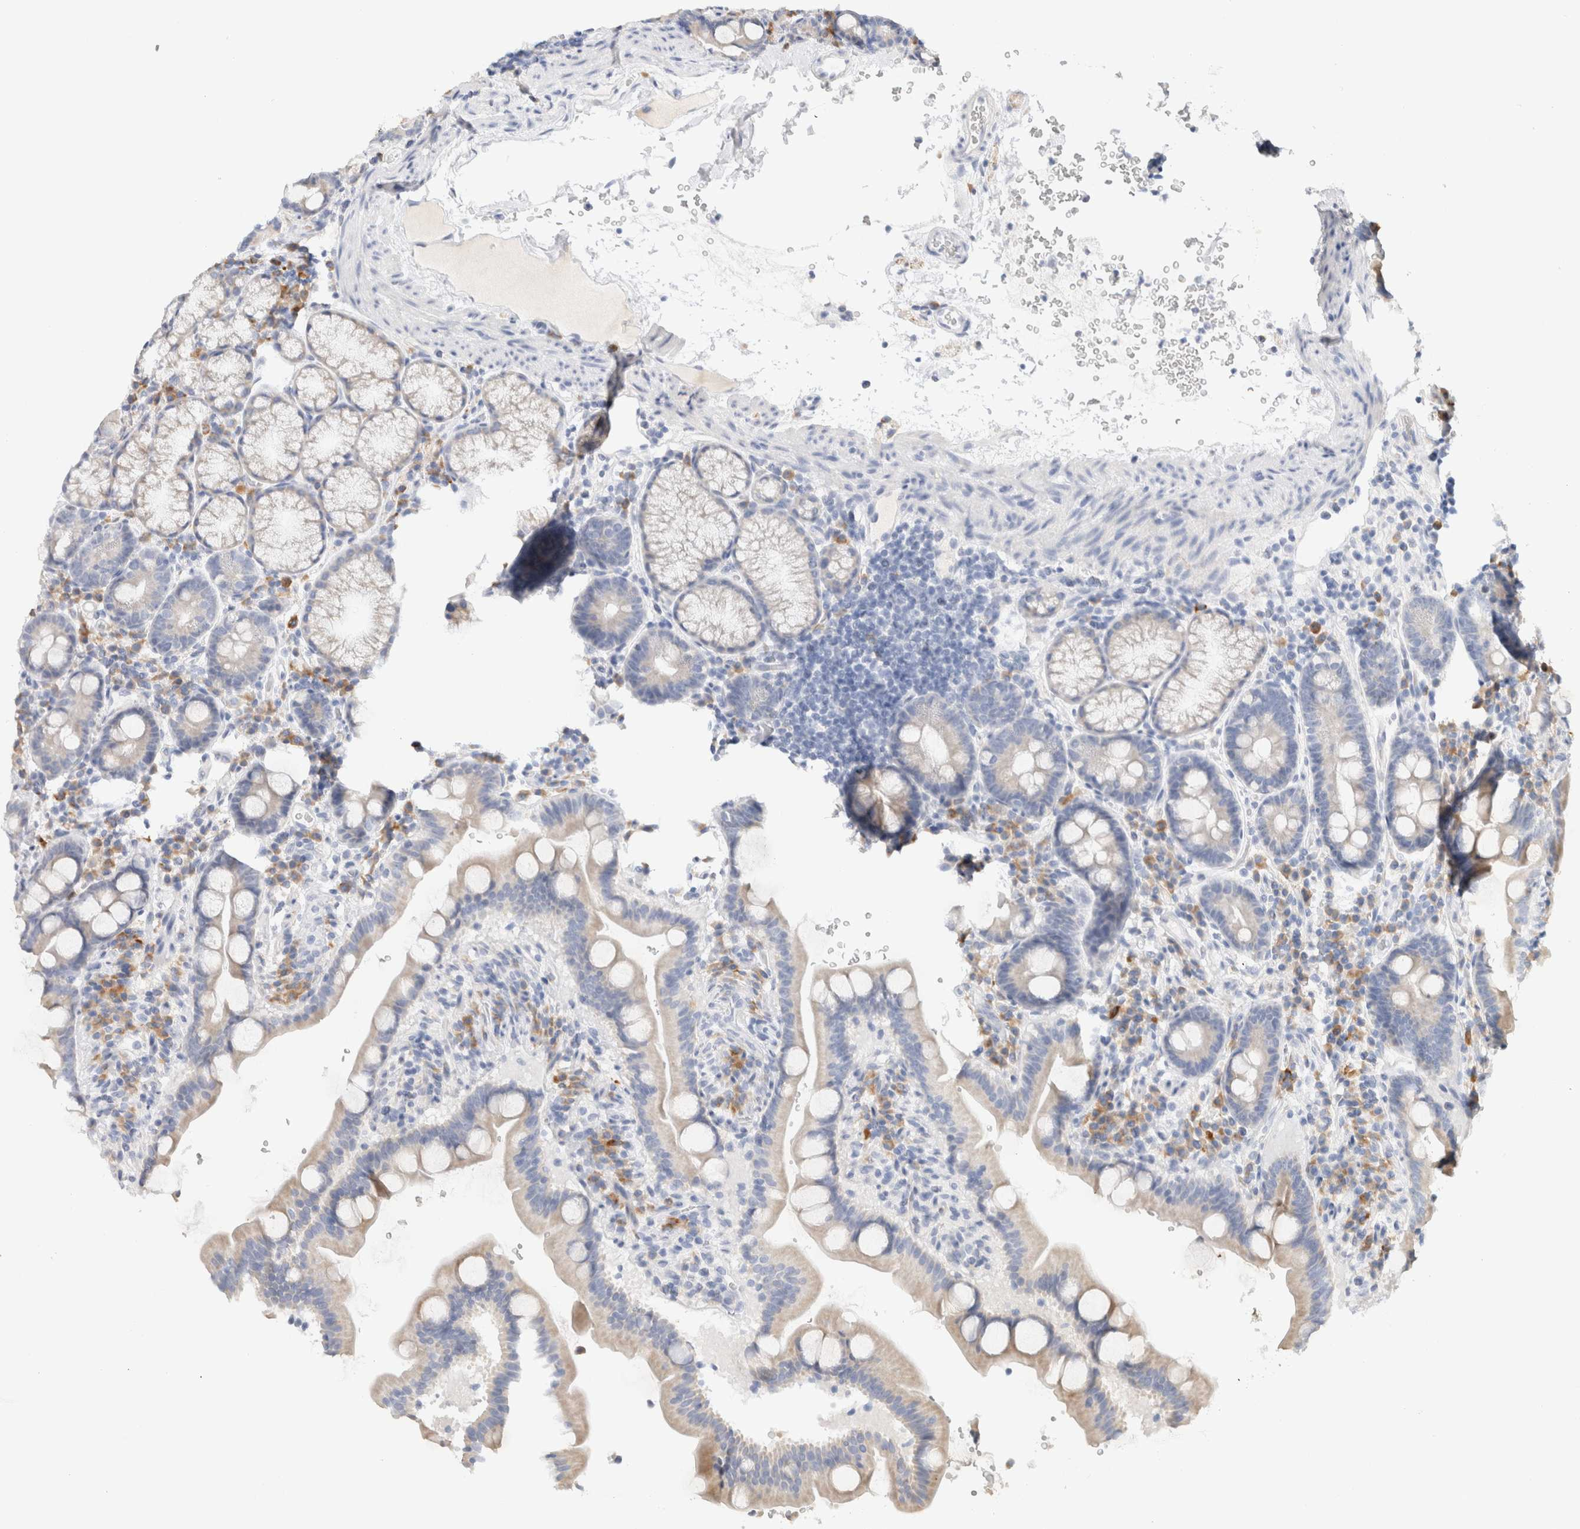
{"staining": {"intensity": "negative", "quantity": "none", "location": "none"}, "tissue": "duodenum", "cell_type": "Glandular cells", "image_type": "normal", "snomed": [{"axis": "morphology", "description": "Normal tissue, NOS"}, {"axis": "topography", "description": "Duodenum"}], "caption": "A histopathology image of duodenum stained for a protein exhibits no brown staining in glandular cells. (IHC, brightfield microscopy, high magnification).", "gene": "GADD45G", "patient": {"sex": "male", "age": 54}}